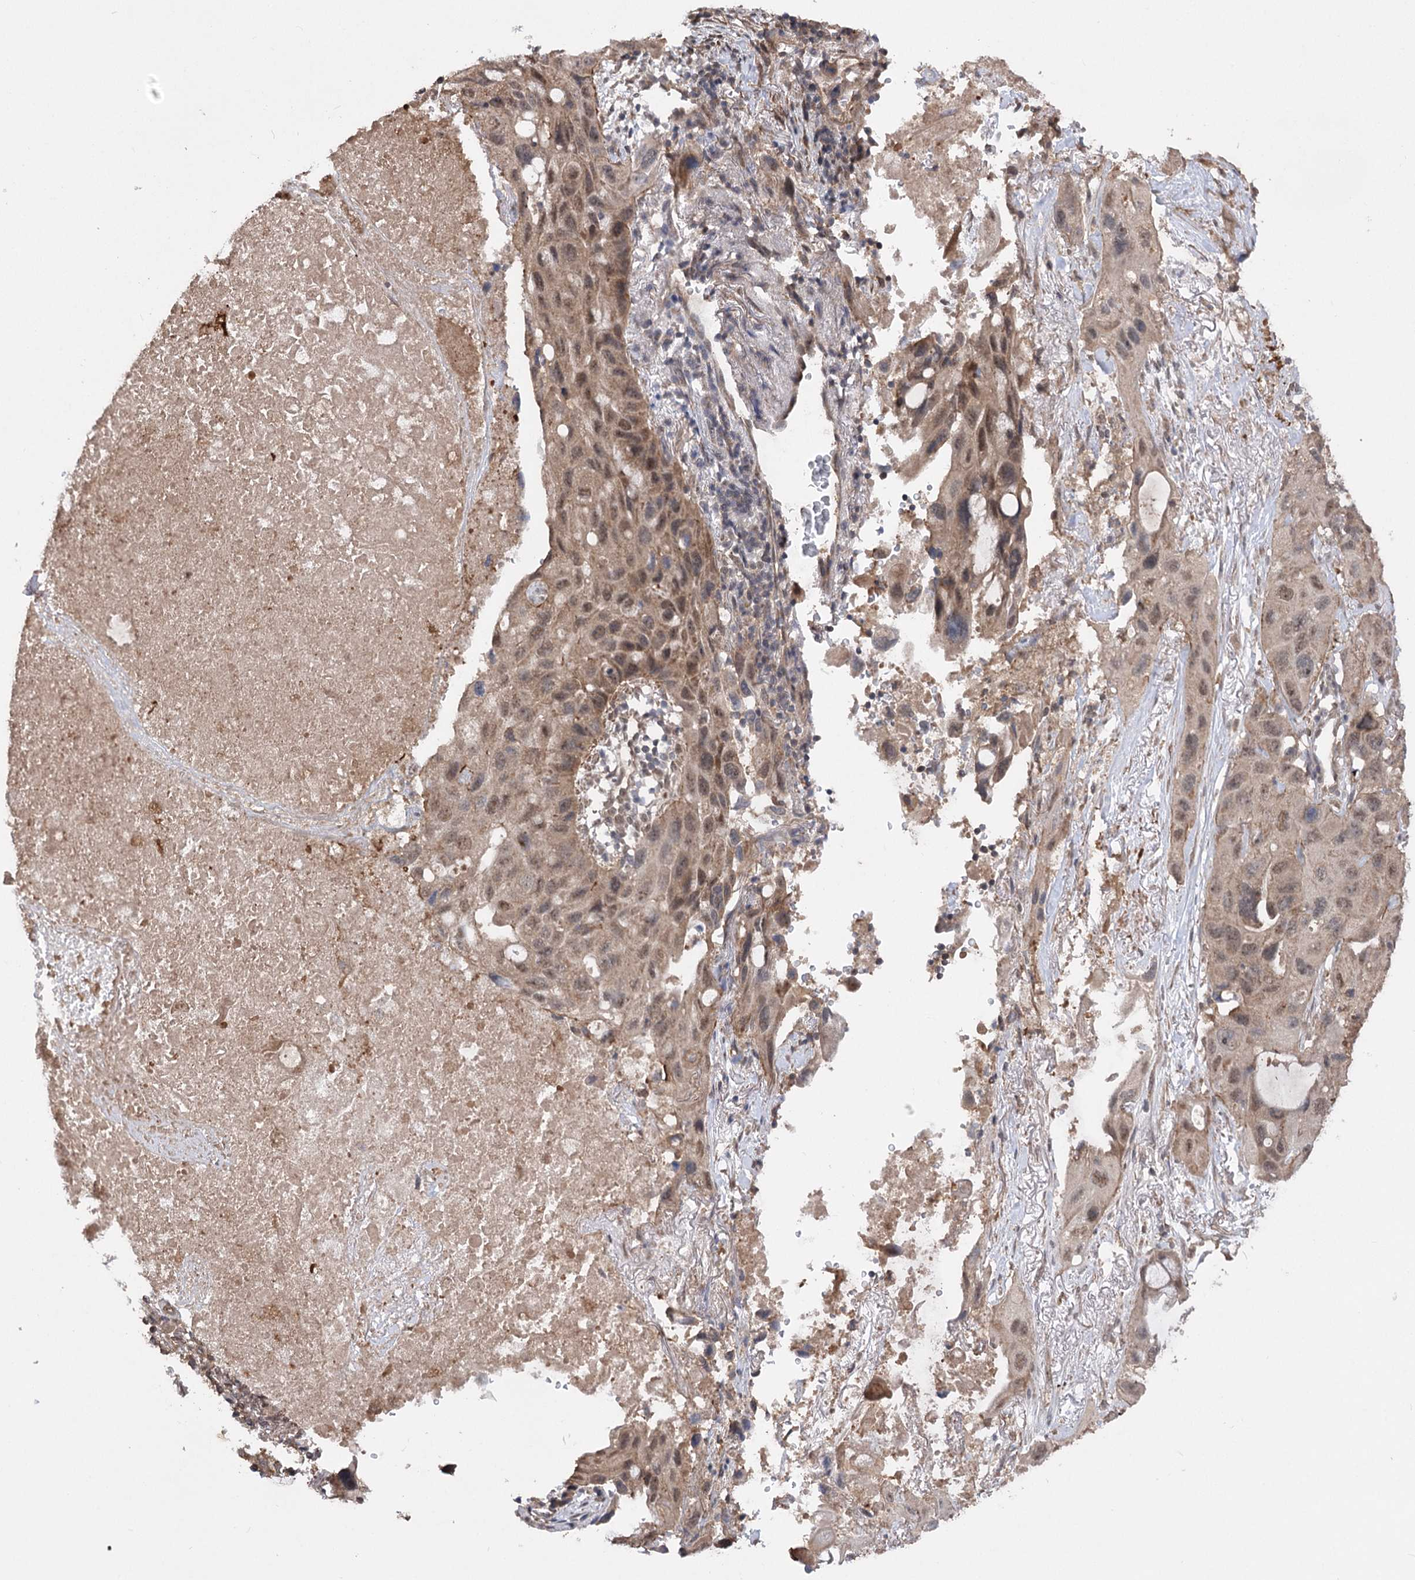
{"staining": {"intensity": "weak", "quantity": ">75%", "location": "cytoplasmic/membranous,nuclear"}, "tissue": "lung cancer", "cell_type": "Tumor cells", "image_type": "cancer", "snomed": [{"axis": "morphology", "description": "Squamous cell carcinoma, NOS"}, {"axis": "topography", "description": "Lung"}], "caption": "About >75% of tumor cells in lung squamous cell carcinoma show weak cytoplasmic/membranous and nuclear protein positivity as visualized by brown immunohistochemical staining.", "gene": "TENM2", "patient": {"sex": "female", "age": 73}}